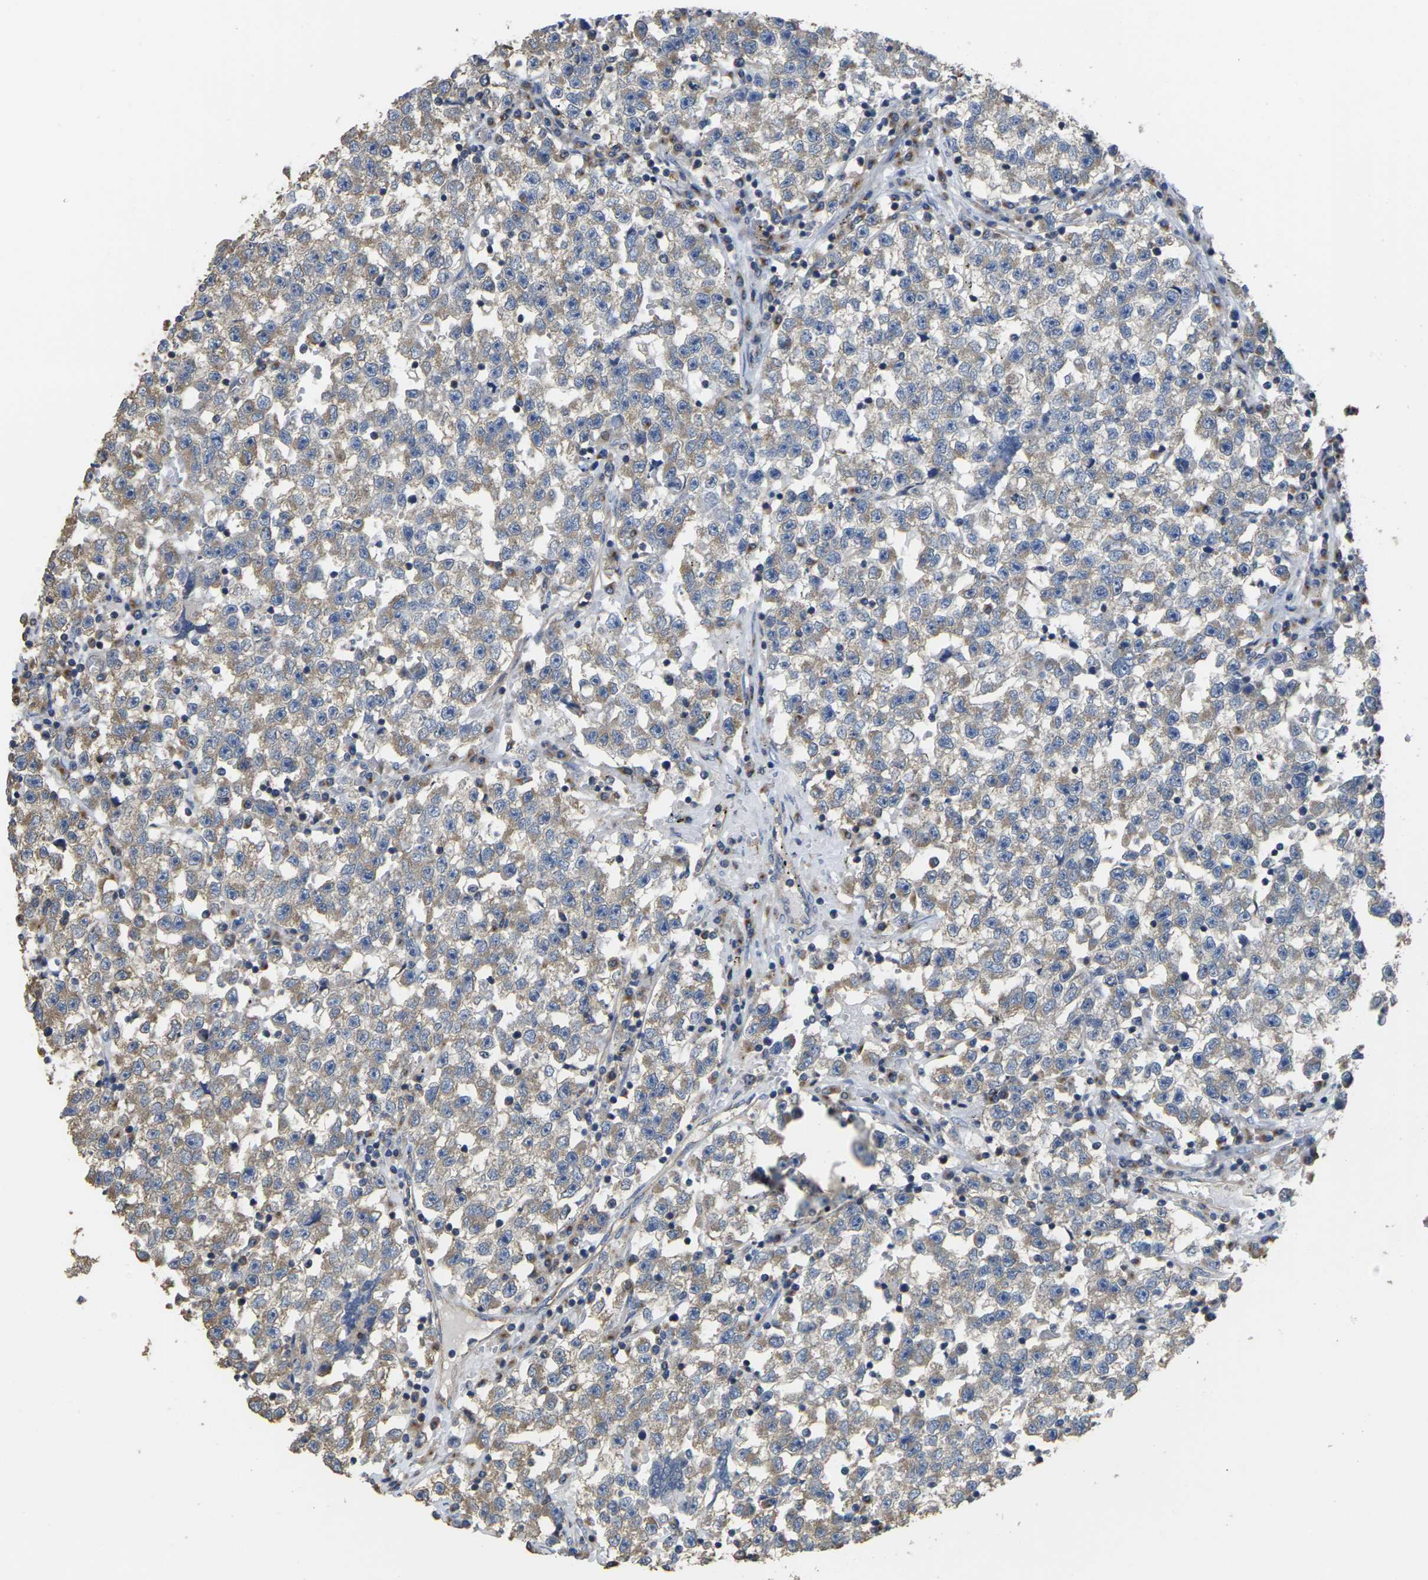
{"staining": {"intensity": "moderate", "quantity": ">75%", "location": "cytoplasmic/membranous"}, "tissue": "testis cancer", "cell_type": "Tumor cells", "image_type": "cancer", "snomed": [{"axis": "morphology", "description": "Seminoma, NOS"}, {"axis": "topography", "description": "Testis"}], "caption": "Seminoma (testis) was stained to show a protein in brown. There is medium levels of moderate cytoplasmic/membranous expression in about >75% of tumor cells. (Stains: DAB in brown, nuclei in blue, Microscopy: brightfield microscopy at high magnification).", "gene": "TMCC2", "patient": {"sex": "male", "age": 22}}